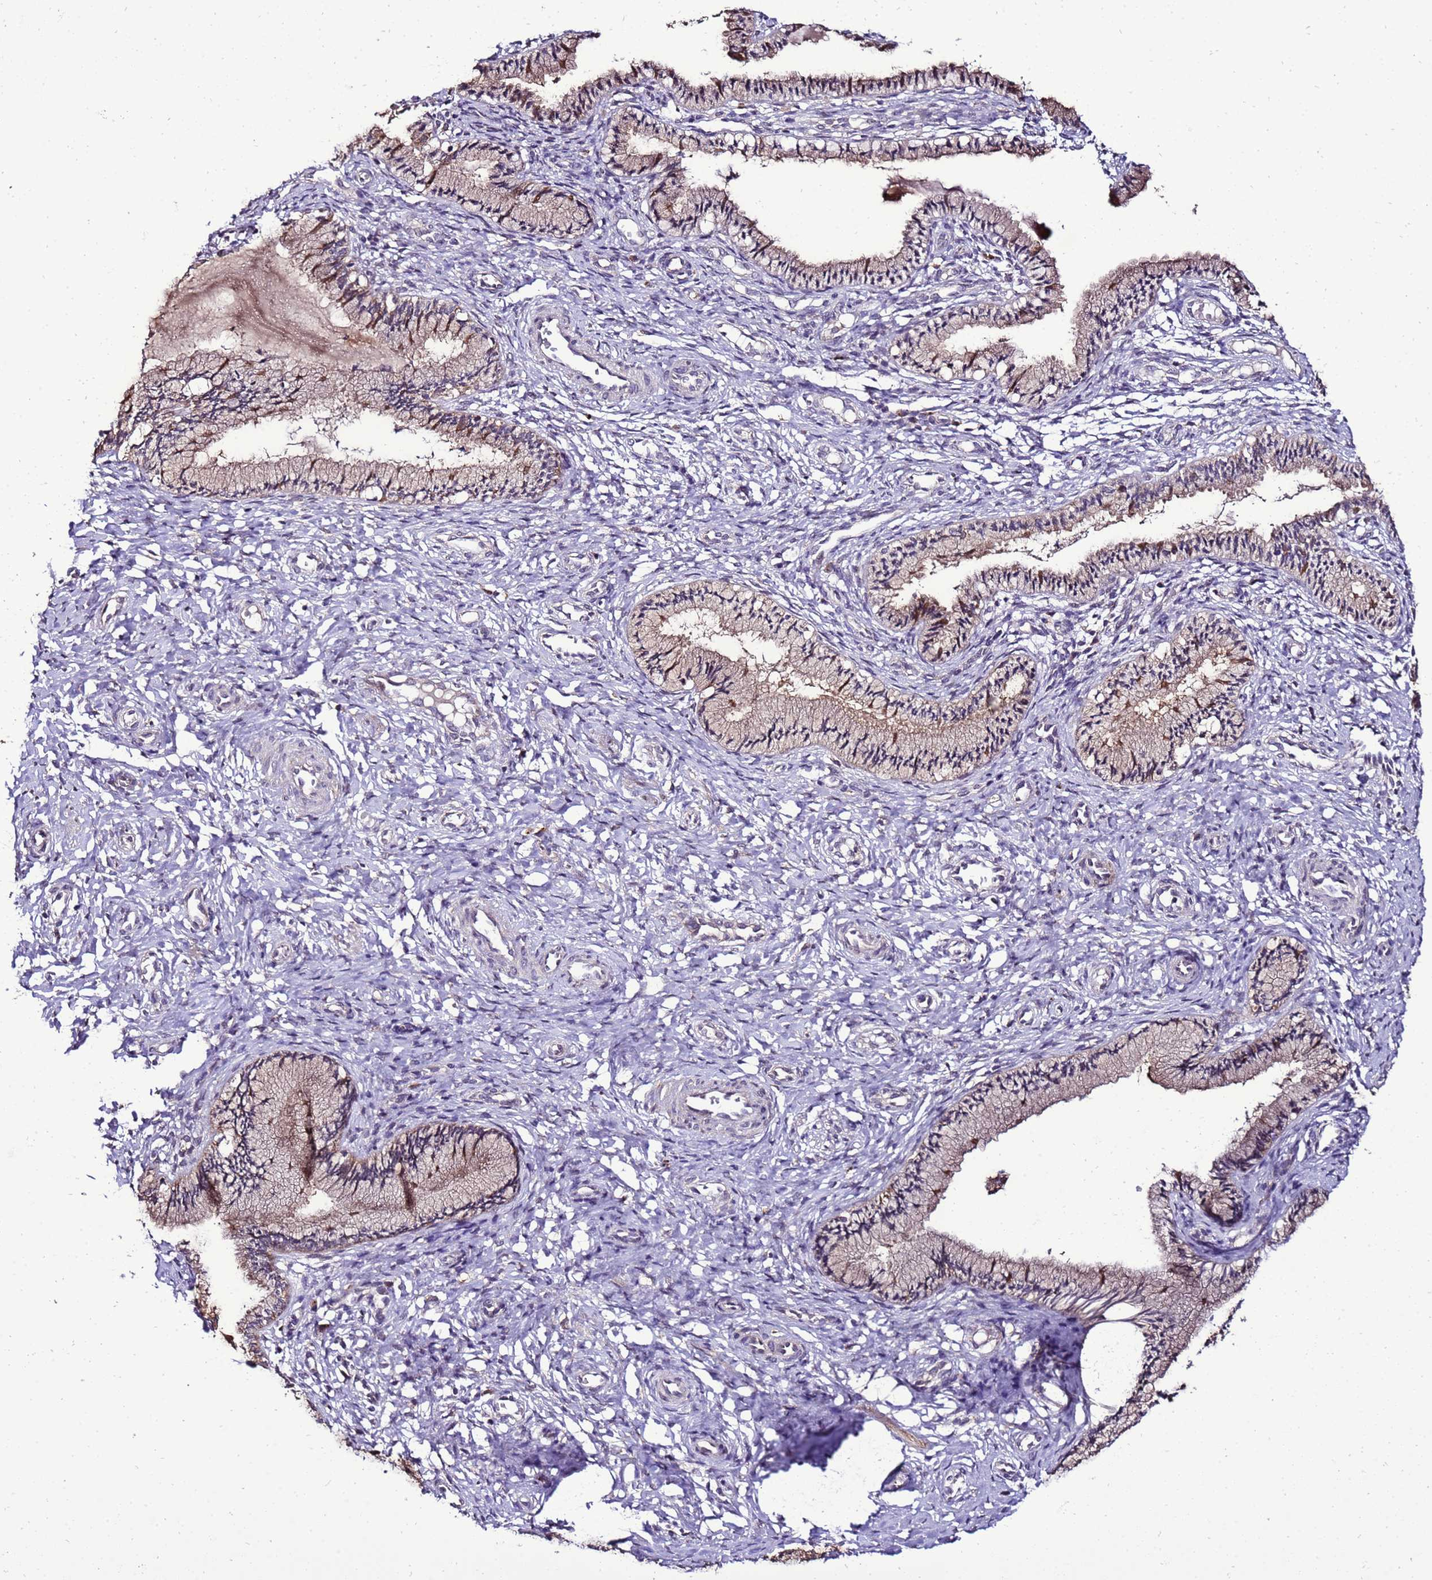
{"staining": {"intensity": "moderate", "quantity": "25%-75%", "location": "cytoplasmic/membranous"}, "tissue": "cervix", "cell_type": "Glandular cells", "image_type": "normal", "snomed": [{"axis": "morphology", "description": "Normal tissue, NOS"}, {"axis": "topography", "description": "Cervix"}], "caption": "High-power microscopy captured an immunohistochemistry (IHC) histopathology image of normal cervix, revealing moderate cytoplasmic/membranous staining in approximately 25%-75% of glandular cells.", "gene": "ZNF329", "patient": {"sex": "female", "age": 27}}